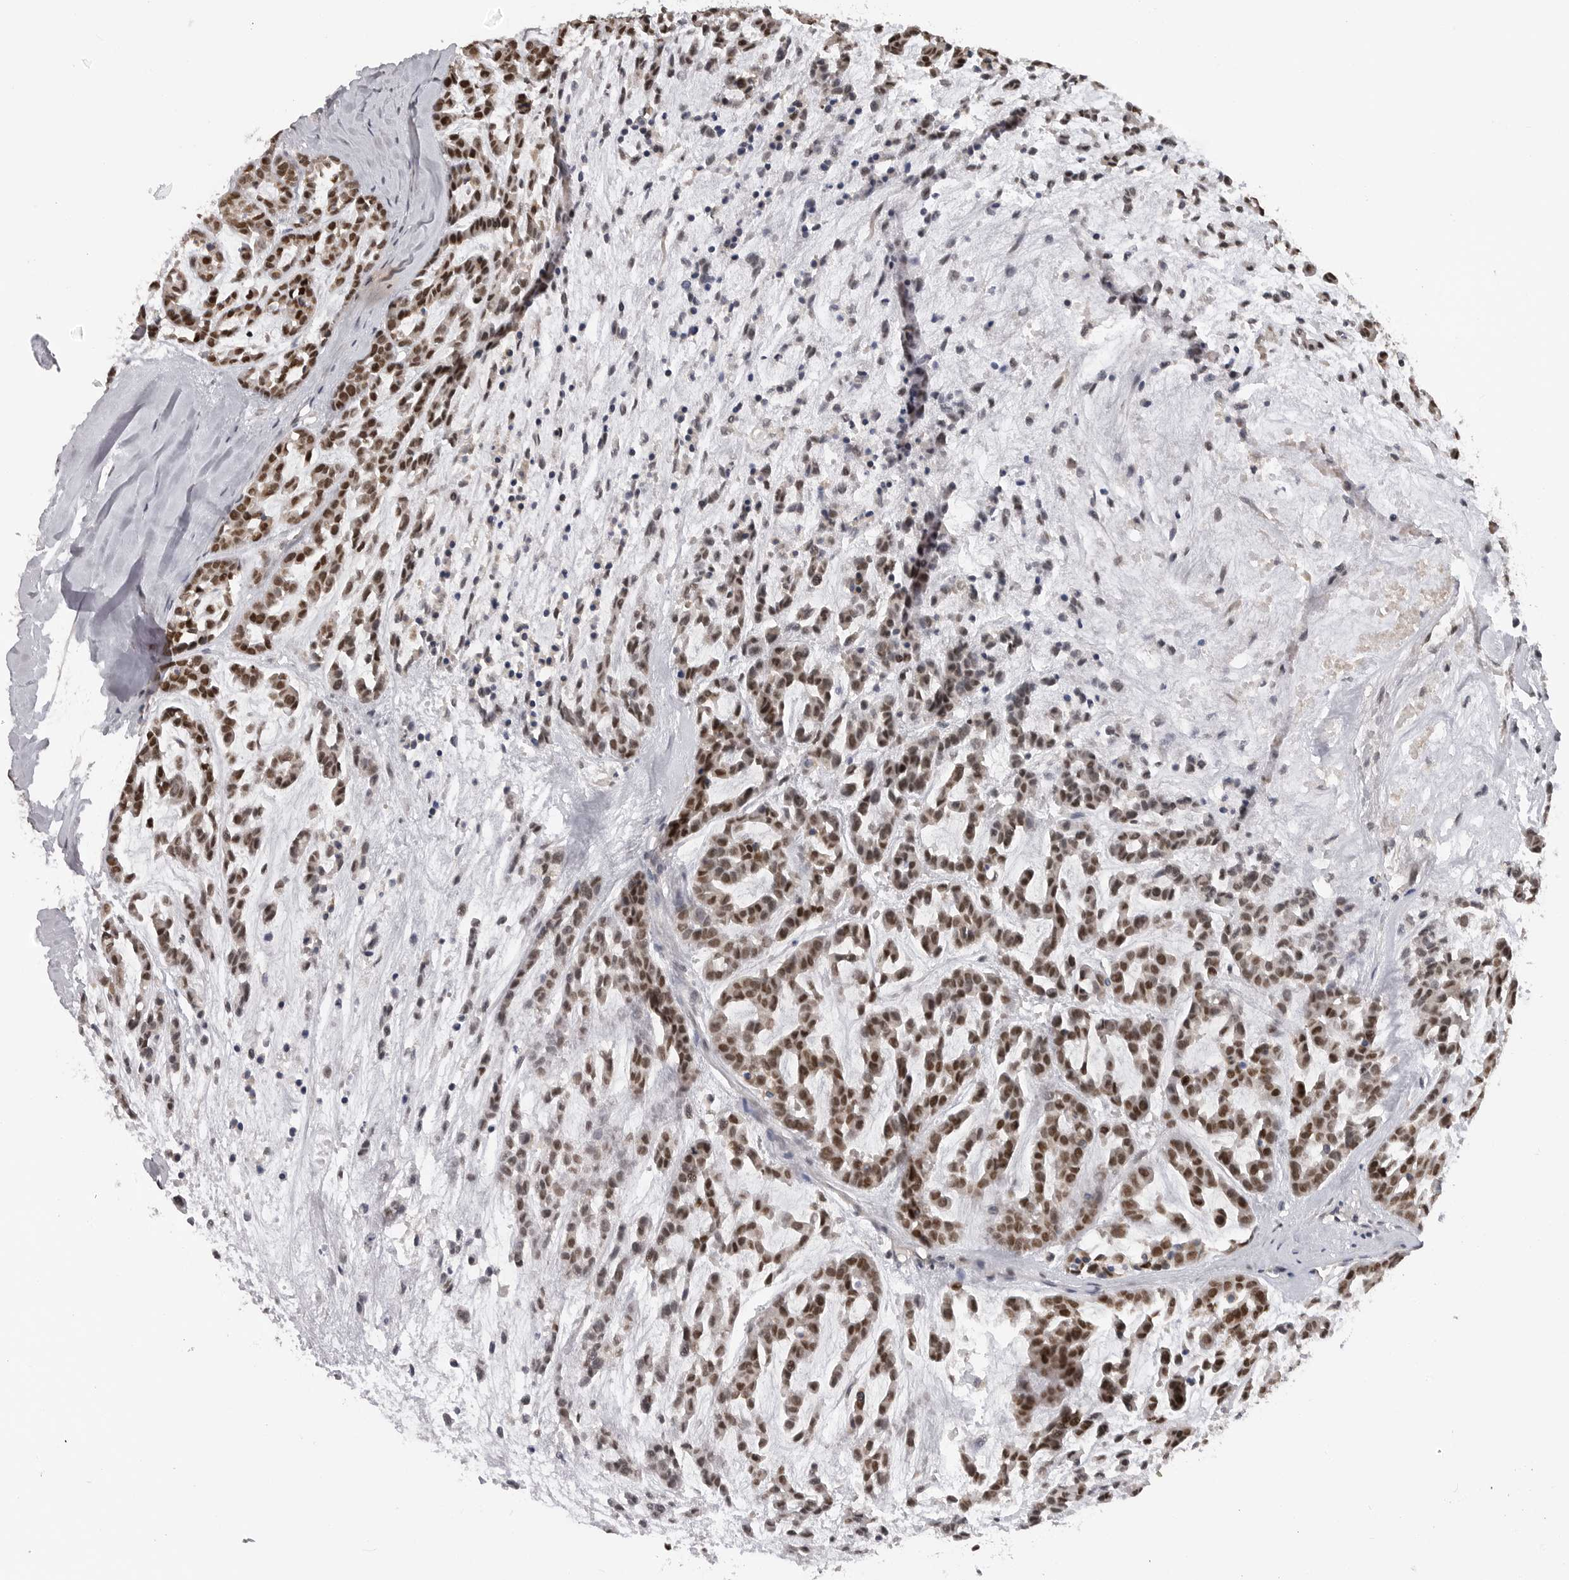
{"staining": {"intensity": "strong", "quantity": ">75%", "location": "nuclear"}, "tissue": "head and neck cancer", "cell_type": "Tumor cells", "image_type": "cancer", "snomed": [{"axis": "morphology", "description": "Adenocarcinoma, NOS"}, {"axis": "morphology", "description": "Adenoma, NOS"}, {"axis": "topography", "description": "Head-Neck"}], "caption": "Immunohistochemical staining of head and neck adenocarcinoma reveals strong nuclear protein expression in about >75% of tumor cells.", "gene": "SMARCC1", "patient": {"sex": "female", "age": 55}}